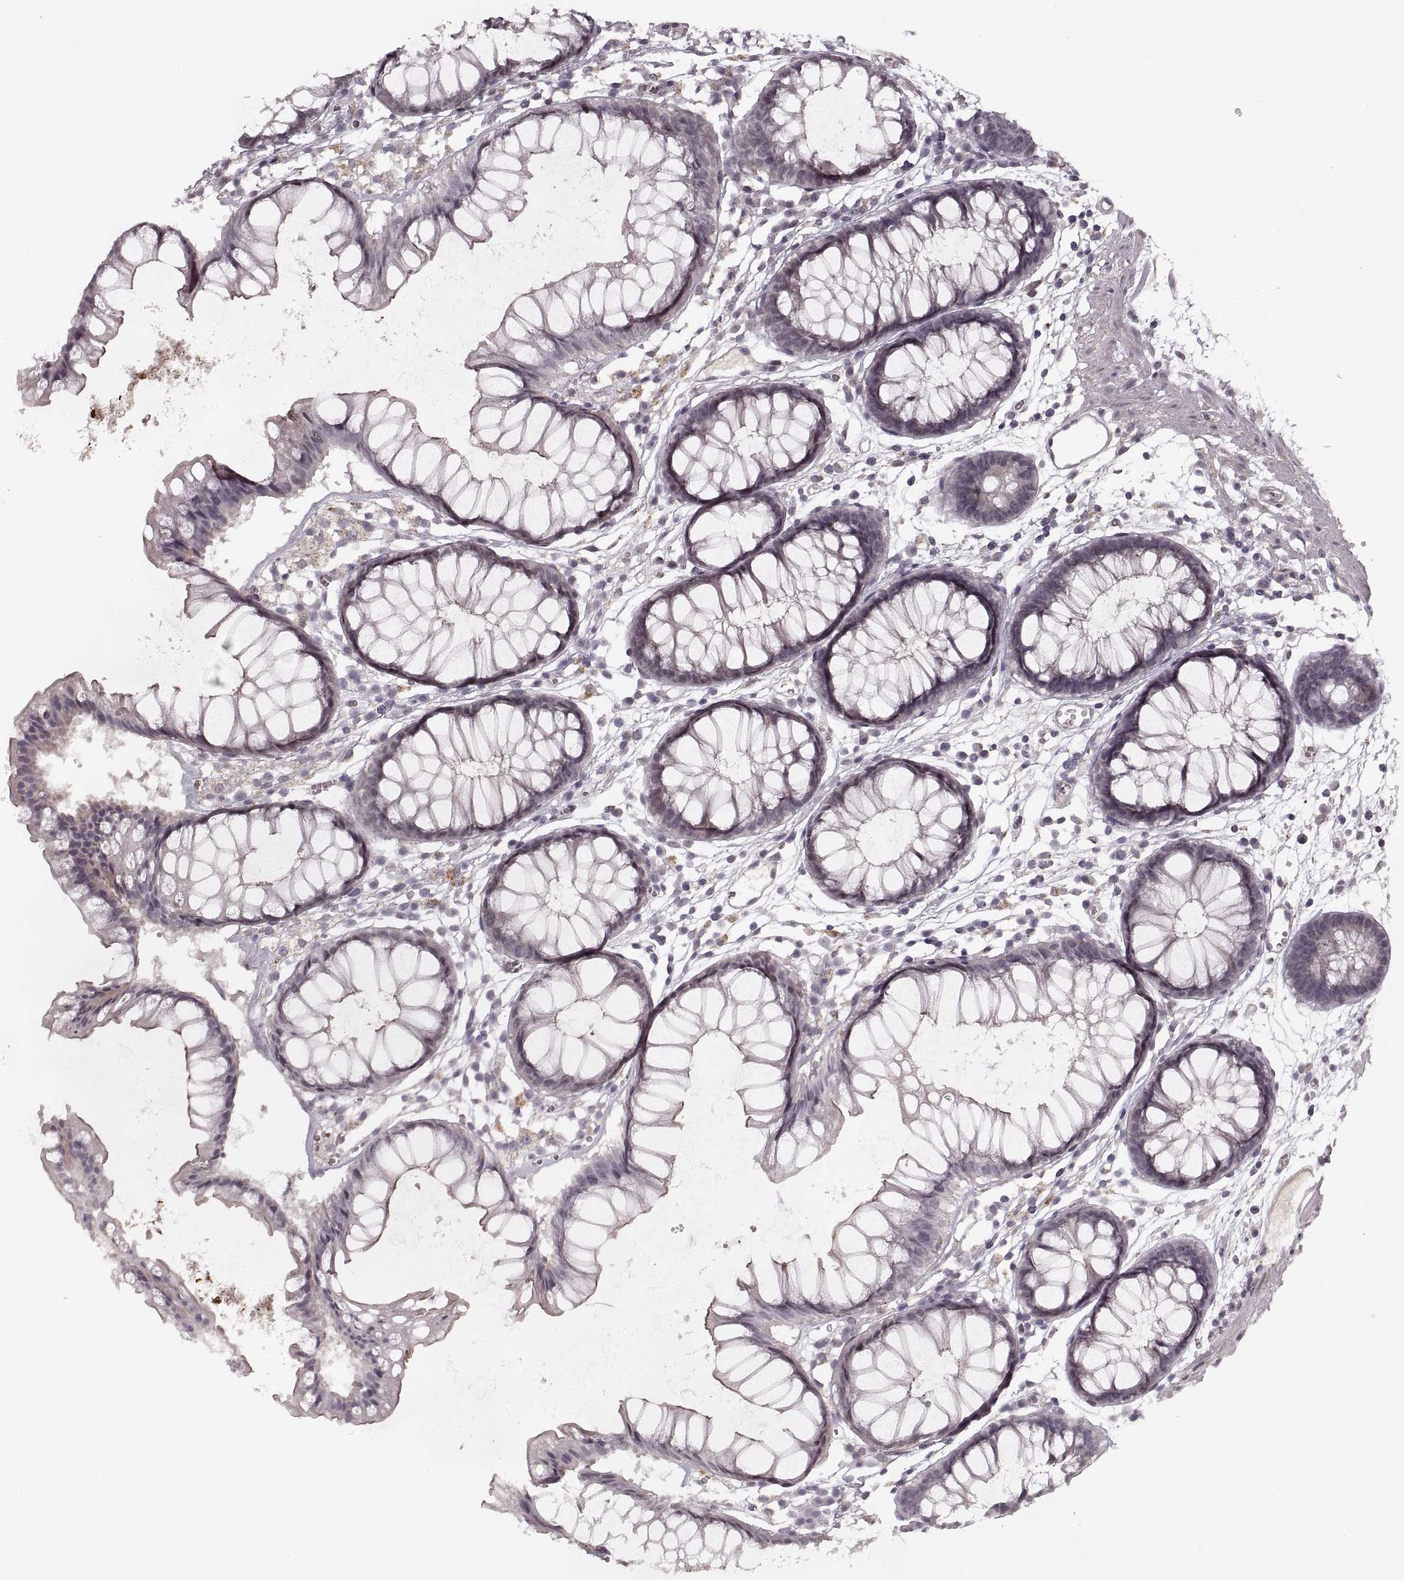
{"staining": {"intensity": "negative", "quantity": "none", "location": "none"}, "tissue": "colon", "cell_type": "Endothelial cells", "image_type": "normal", "snomed": [{"axis": "morphology", "description": "Normal tissue, NOS"}, {"axis": "morphology", "description": "Adenocarcinoma, NOS"}, {"axis": "topography", "description": "Colon"}], "caption": "The image reveals no significant positivity in endothelial cells of colon.", "gene": "ASIC3", "patient": {"sex": "male", "age": 65}}